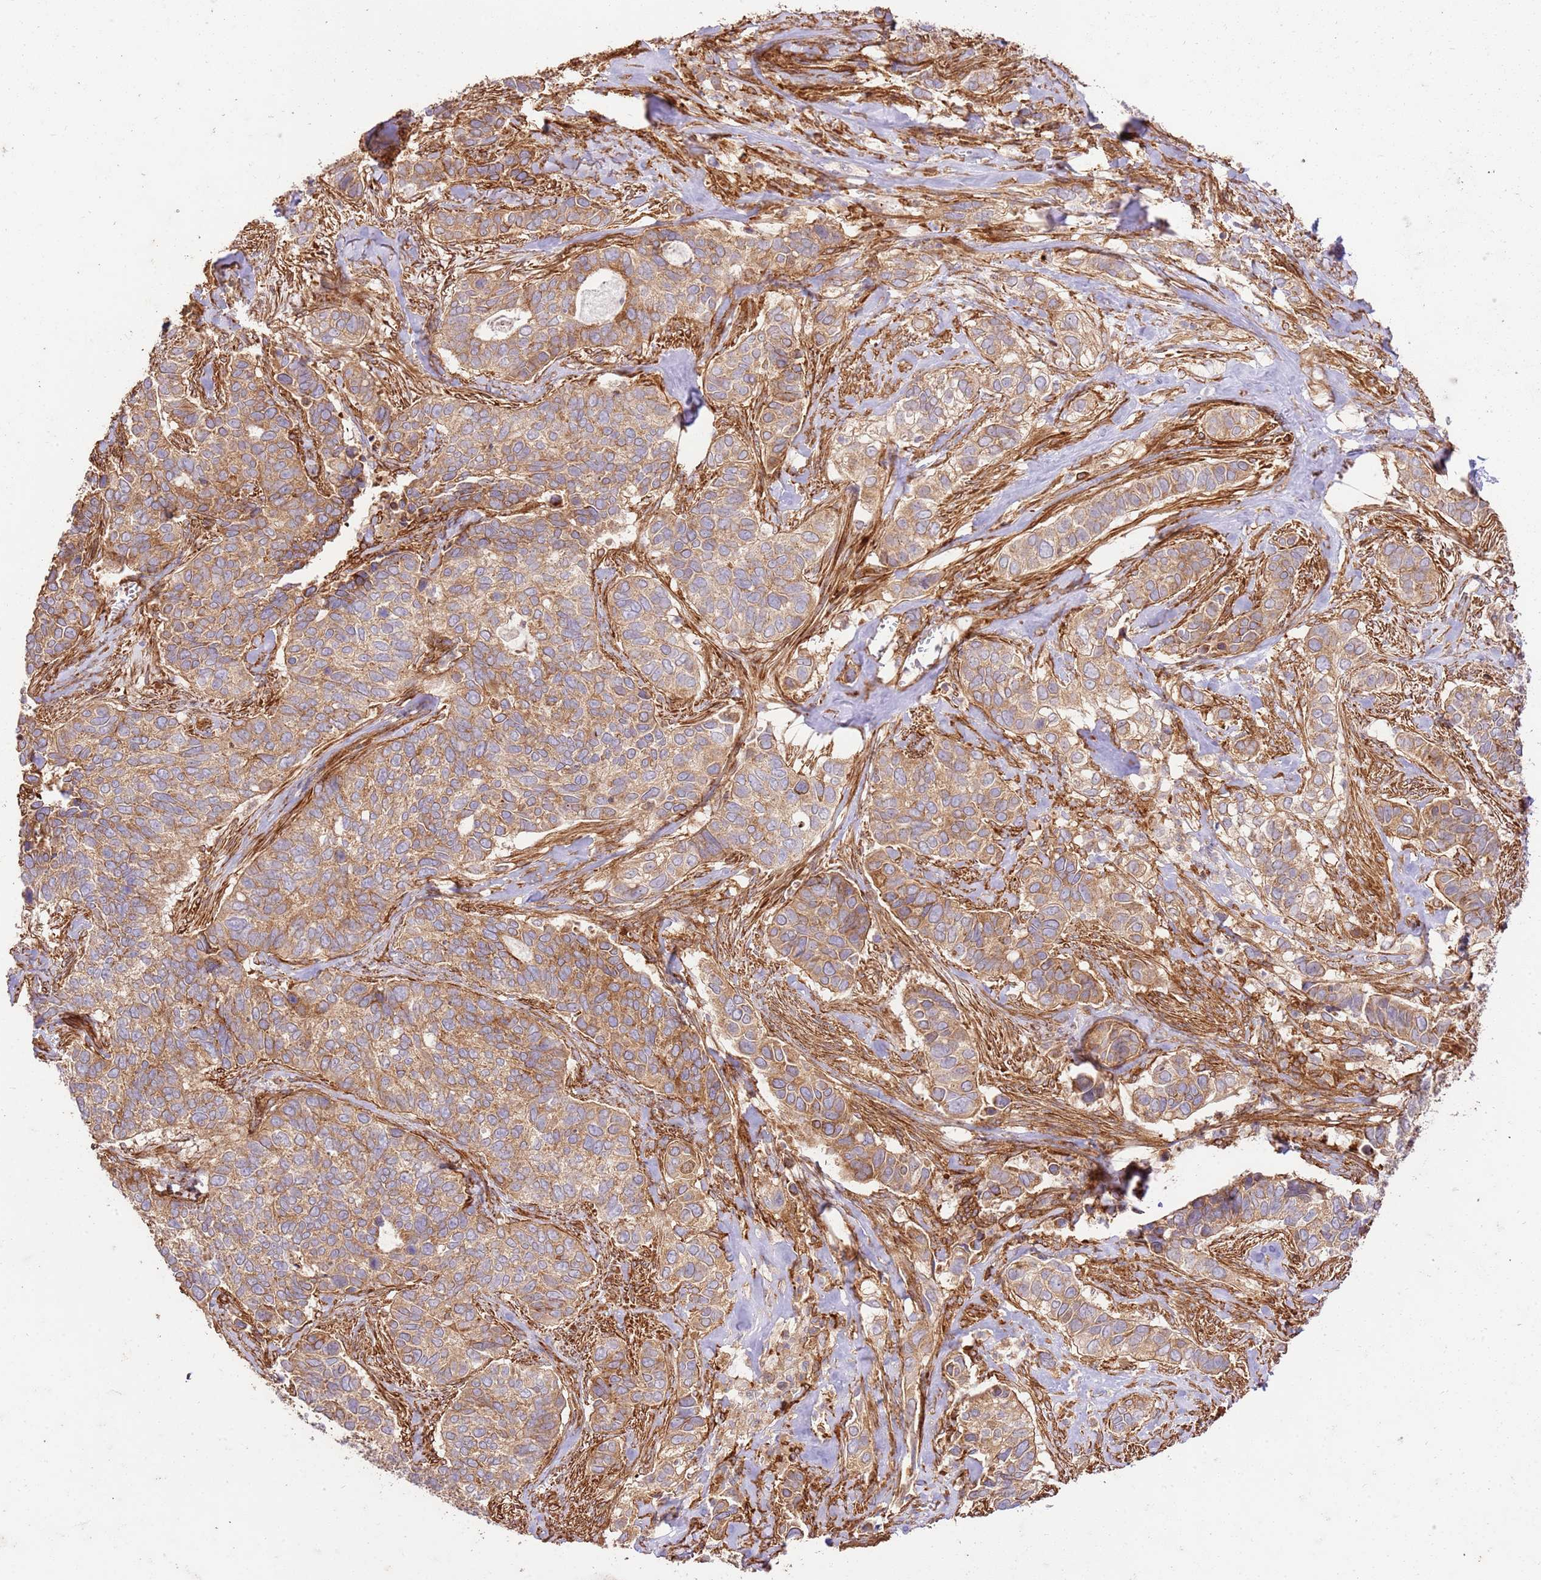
{"staining": {"intensity": "strong", "quantity": ">75%", "location": "cytoplasmic/membranous"}, "tissue": "cervical cancer", "cell_type": "Tumor cells", "image_type": "cancer", "snomed": [{"axis": "morphology", "description": "Squamous cell carcinoma, NOS"}, {"axis": "topography", "description": "Cervix"}], "caption": "Protein staining of cervical cancer tissue shows strong cytoplasmic/membranous staining in about >75% of tumor cells.", "gene": "ZBTB39", "patient": {"sex": "female", "age": 38}}